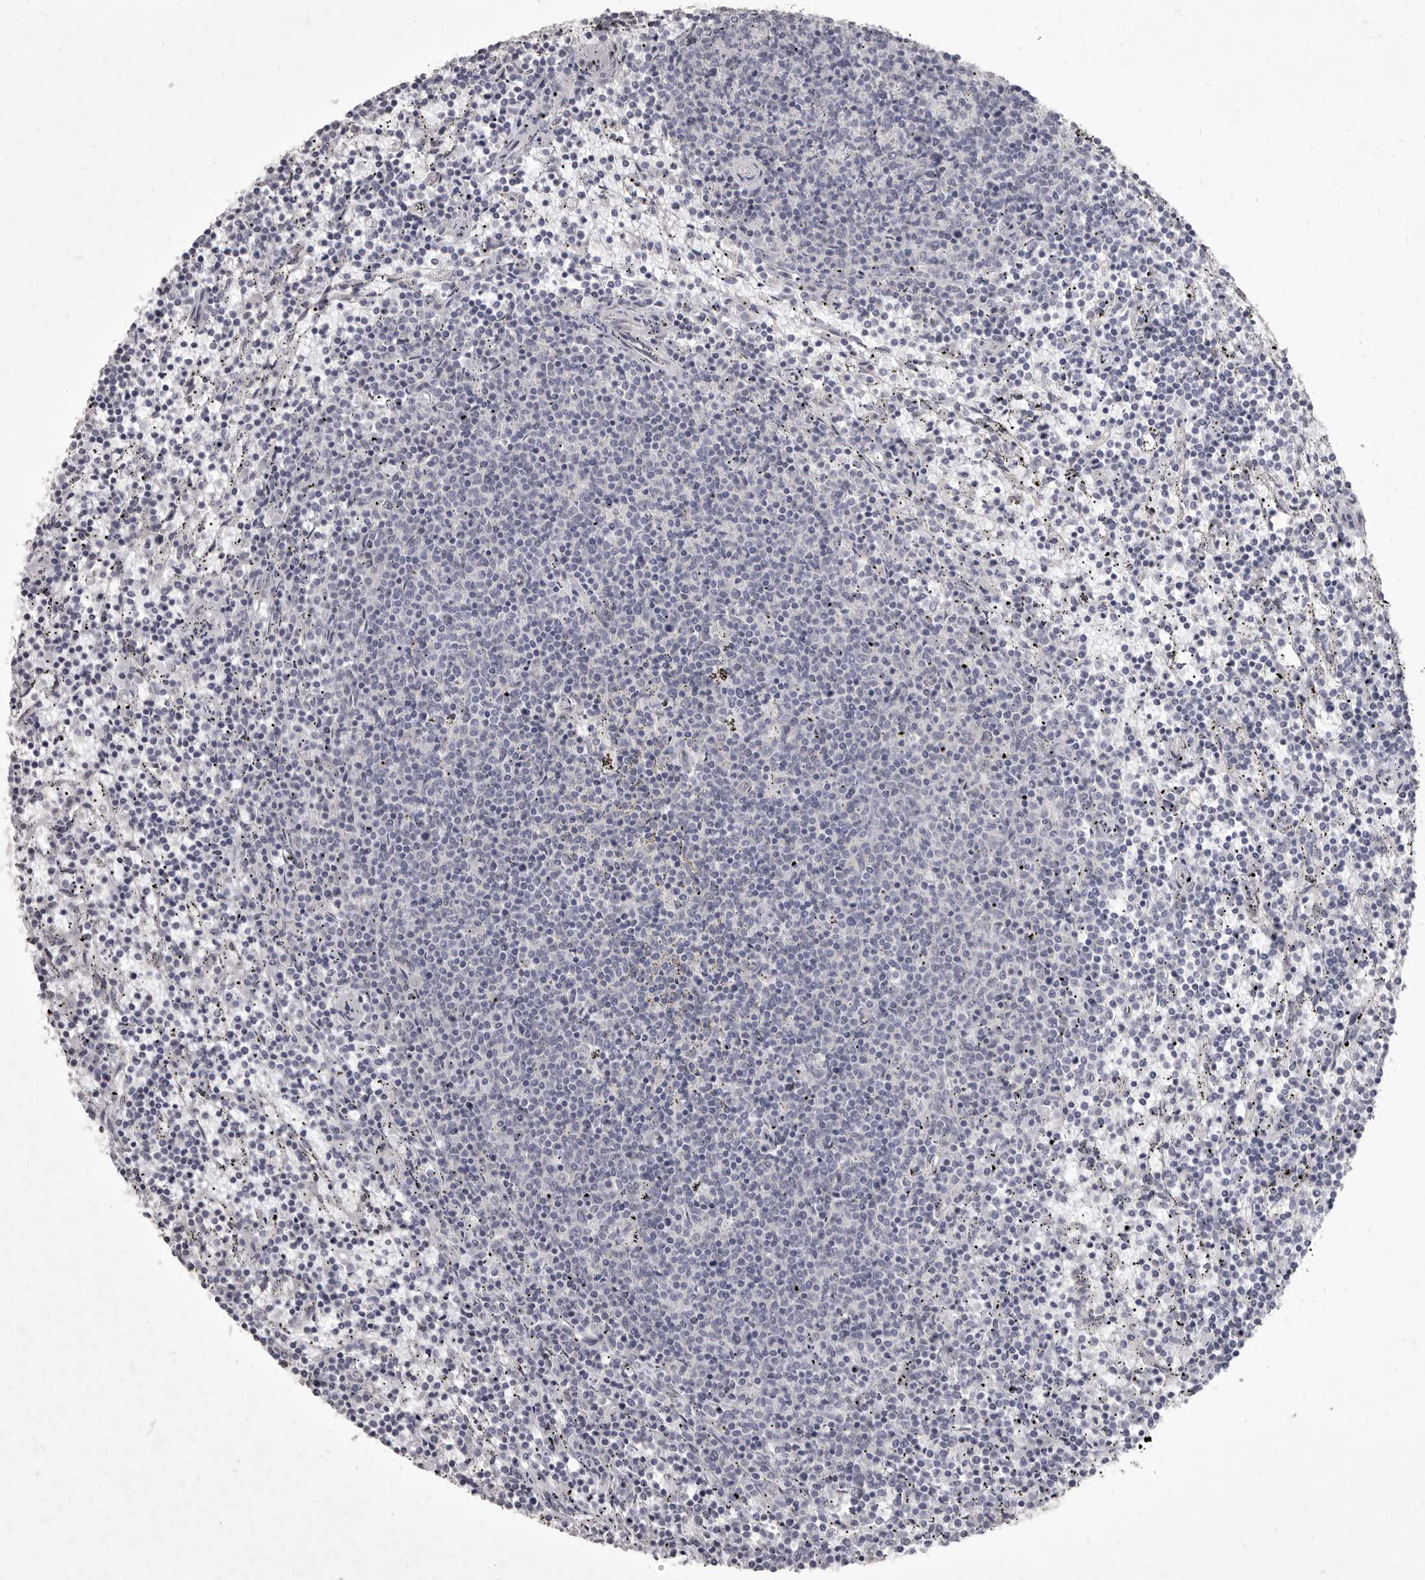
{"staining": {"intensity": "negative", "quantity": "none", "location": "none"}, "tissue": "lymphoma", "cell_type": "Tumor cells", "image_type": "cancer", "snomed": [{"axis": "morphology", "description": "Malignant lymphoma, non-Hodgkin's type, Low grade"}, {"axis": "topography", "description": "Spleen"}], "caption": "Immunohistochemistry of human lymphoma reveals no expression in tumor cells. (Stains: DAB immunohistochemistry with hematoxylin counter stain, Microscopy: brightfield microscopy at high magnification).", "gene": "GSK3B", "patient": {"sex": "female", "age": 50}}